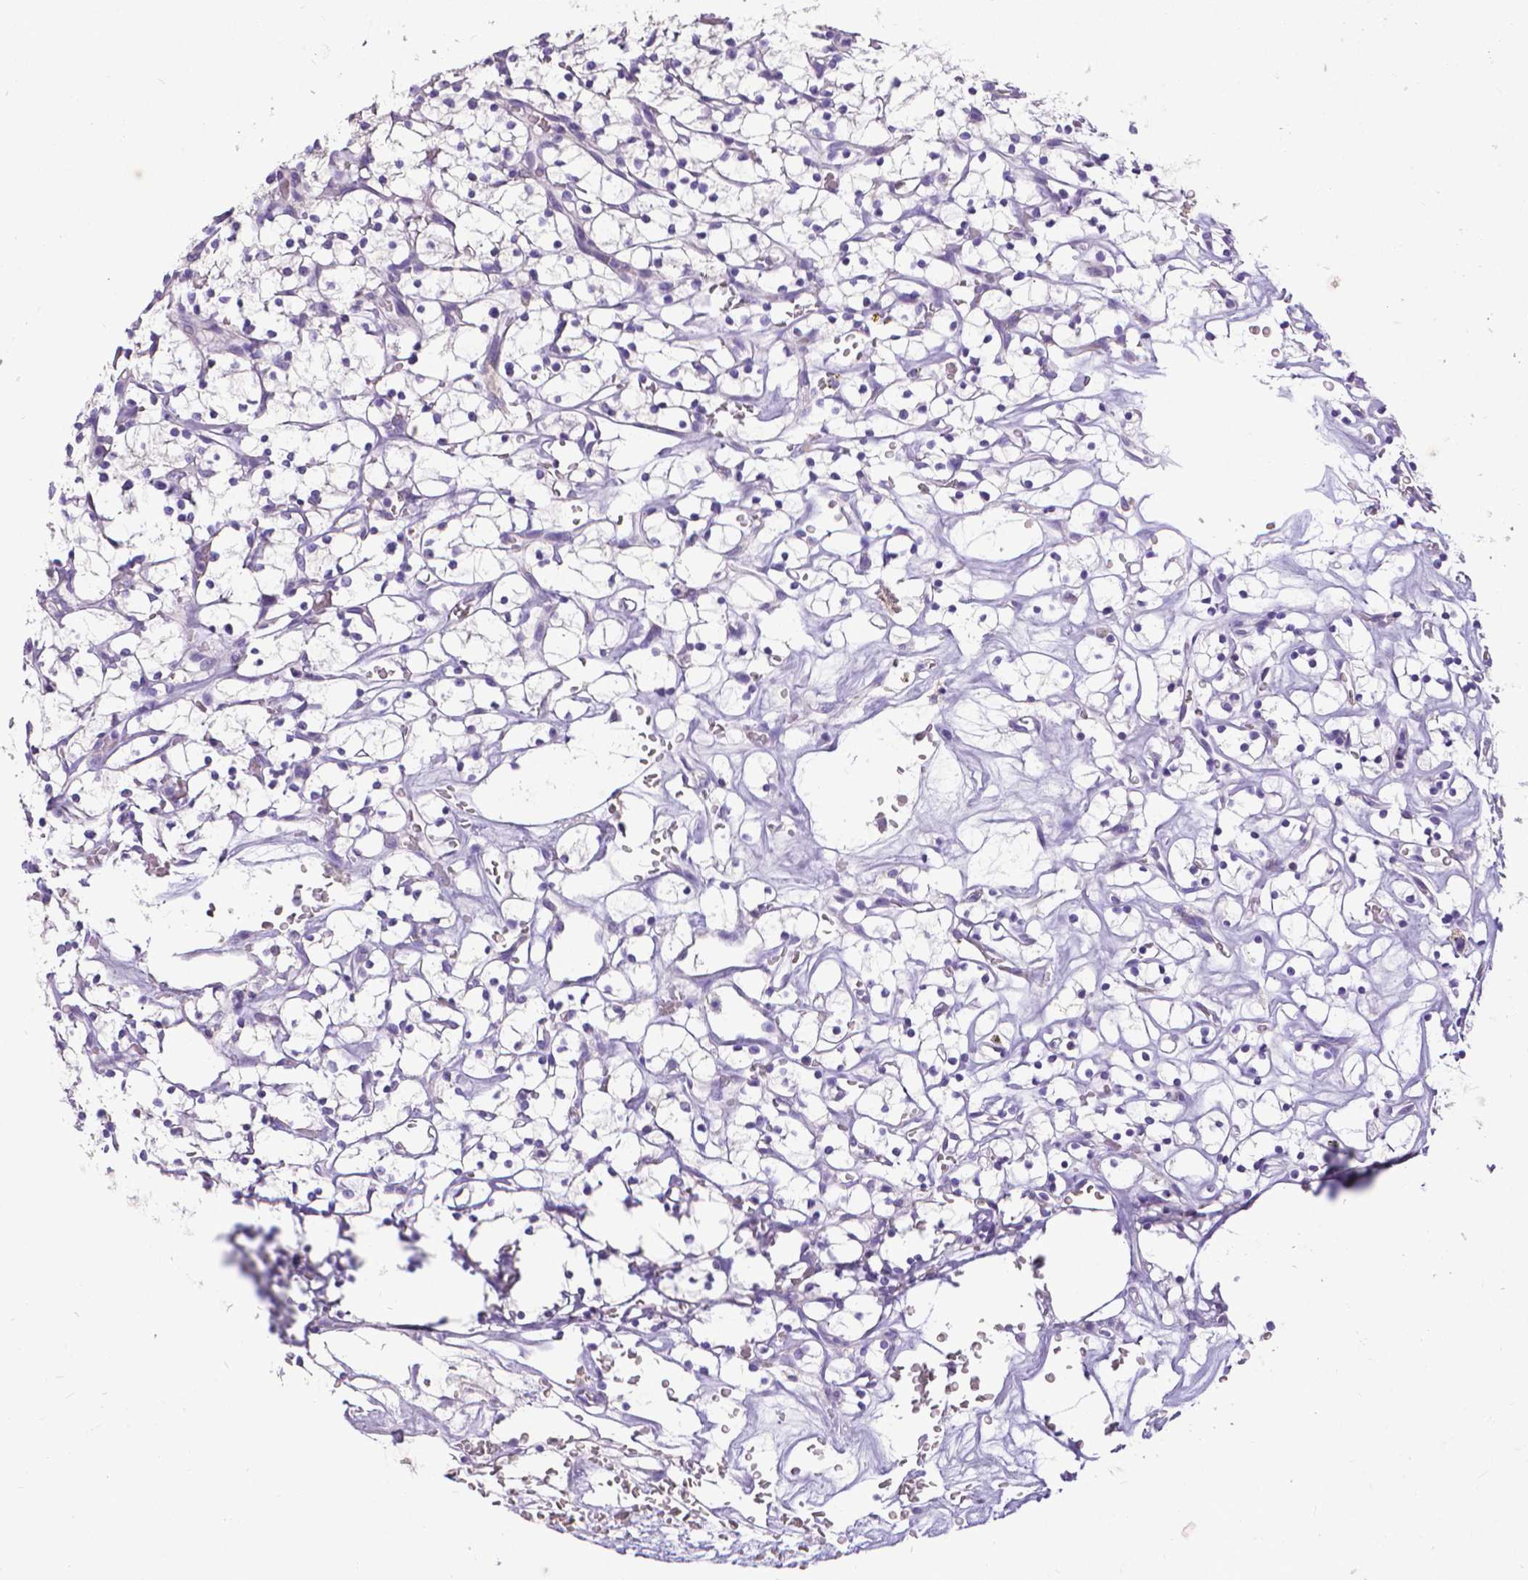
{"staining": {"intensity": "negative", "quantity": "none", "location": "none"}, "tissue": "renal cancer", "cell_type": "Tumor cells", "image_type": "cancer", "snomed": [{"axis": "morphology", "description": "Adenocarcinoma, NOS"}, {"axis": "topography", "description": "Kidney"}], "caption": "High magnification brightfield microscopy of renal cancer stained with DAB (brown) and counterstained with hematoxylin (blue): tumor cells show no significant staining. (DAB (3,3'-diaminobenzidine) immunohistochemistry visualized using brightfield microscopy, high magnification).", "gene": "CD4", "patient": {"sex": "female", "age": 64}}